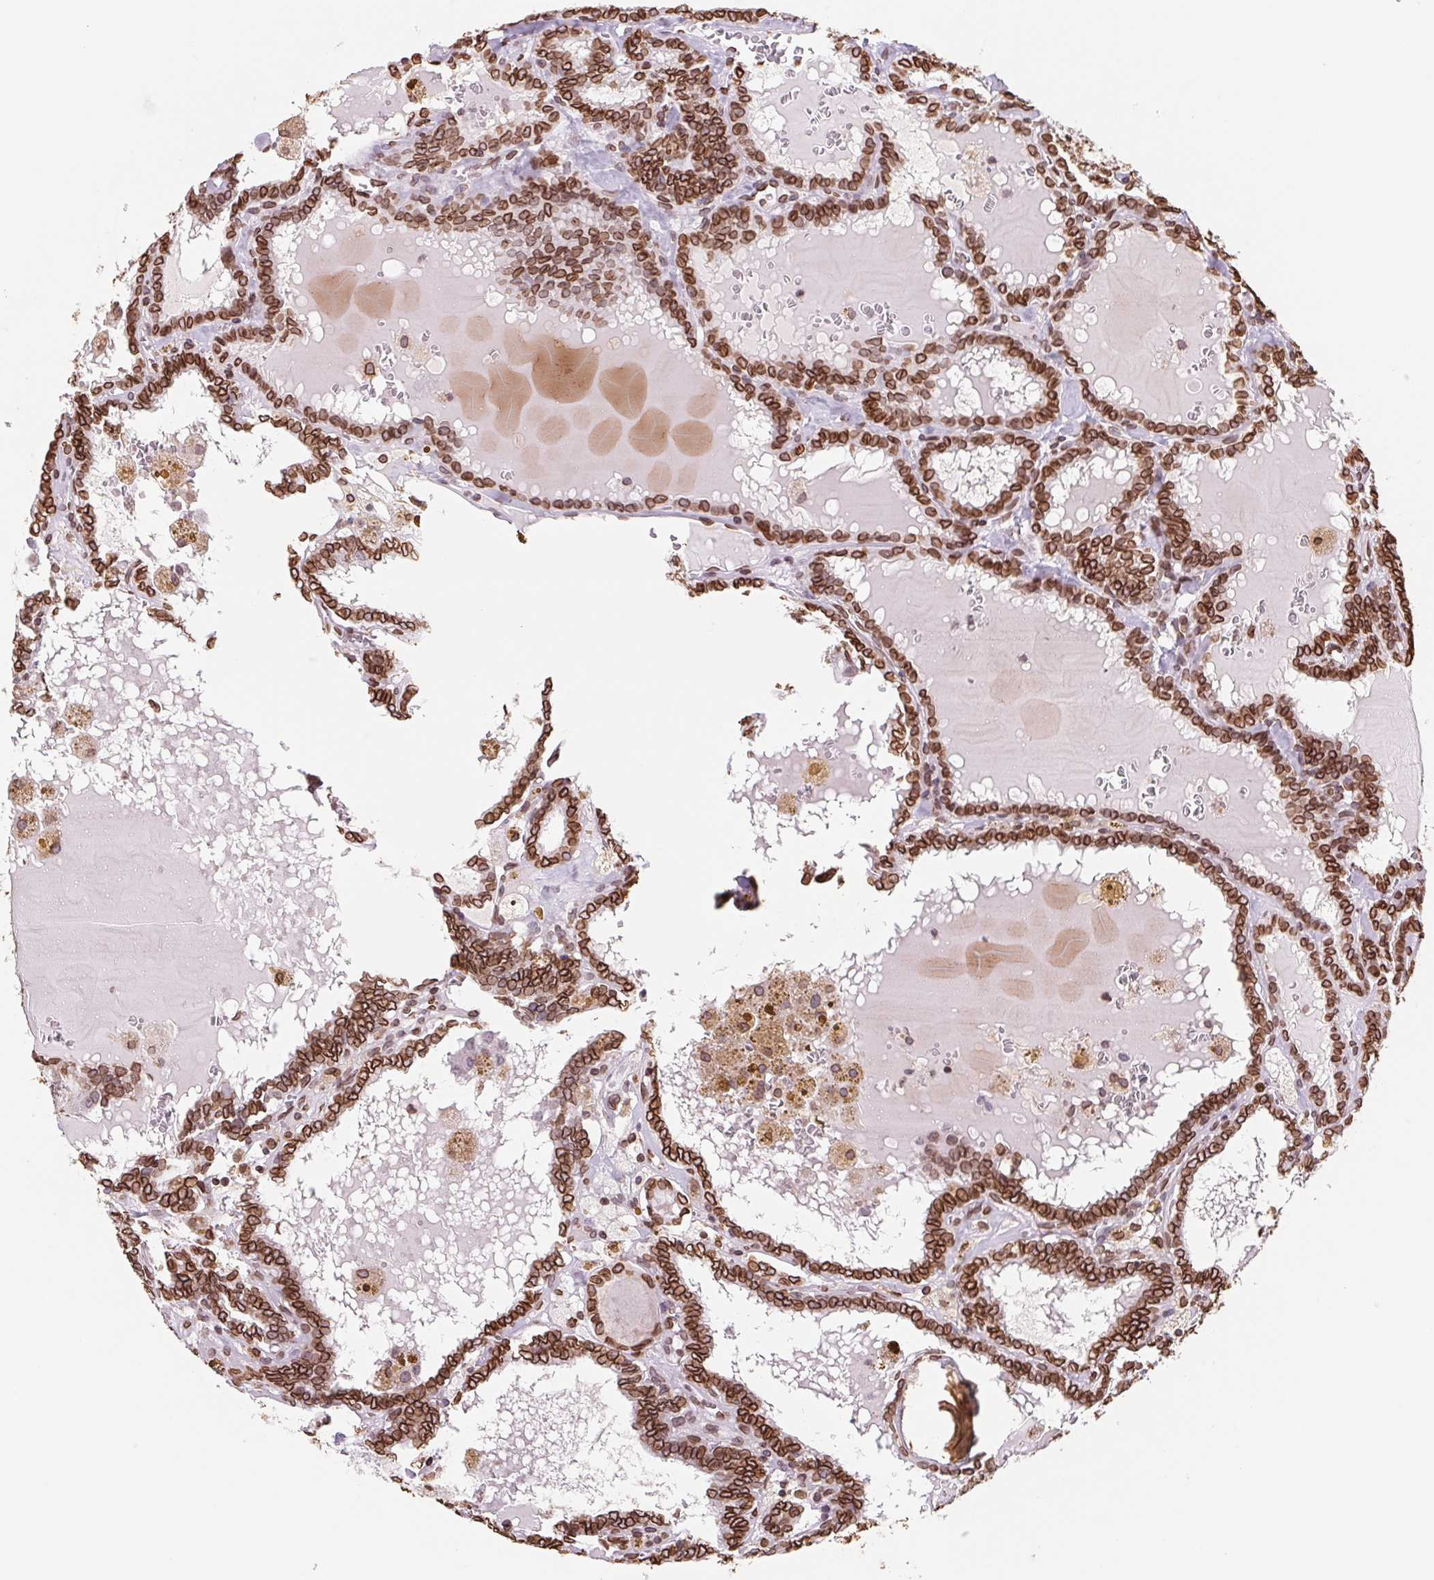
{"staining": {"intensity": "strong", "quantity": ">75%", "location": "cytoplasmic/membranous,nuclear"}, "tissue": "thyroid cancer", "cell_type": "Tumor cells", "image_type": "cancer", "snomed": [{"axis": "morphology", "description": "Papillary adenocarcinoma, NOS"}, {"axis": "topography", "description": "Thyroid gland"}], "caption": "Protein staining reveals strong cytoplasmic/membranous and nuclear positivity in about >75% of tumor cells in thyroid papillary adenocarcinoma.", "gene": "LMNB2", "patient": {"sex": "female", "age": 39}}